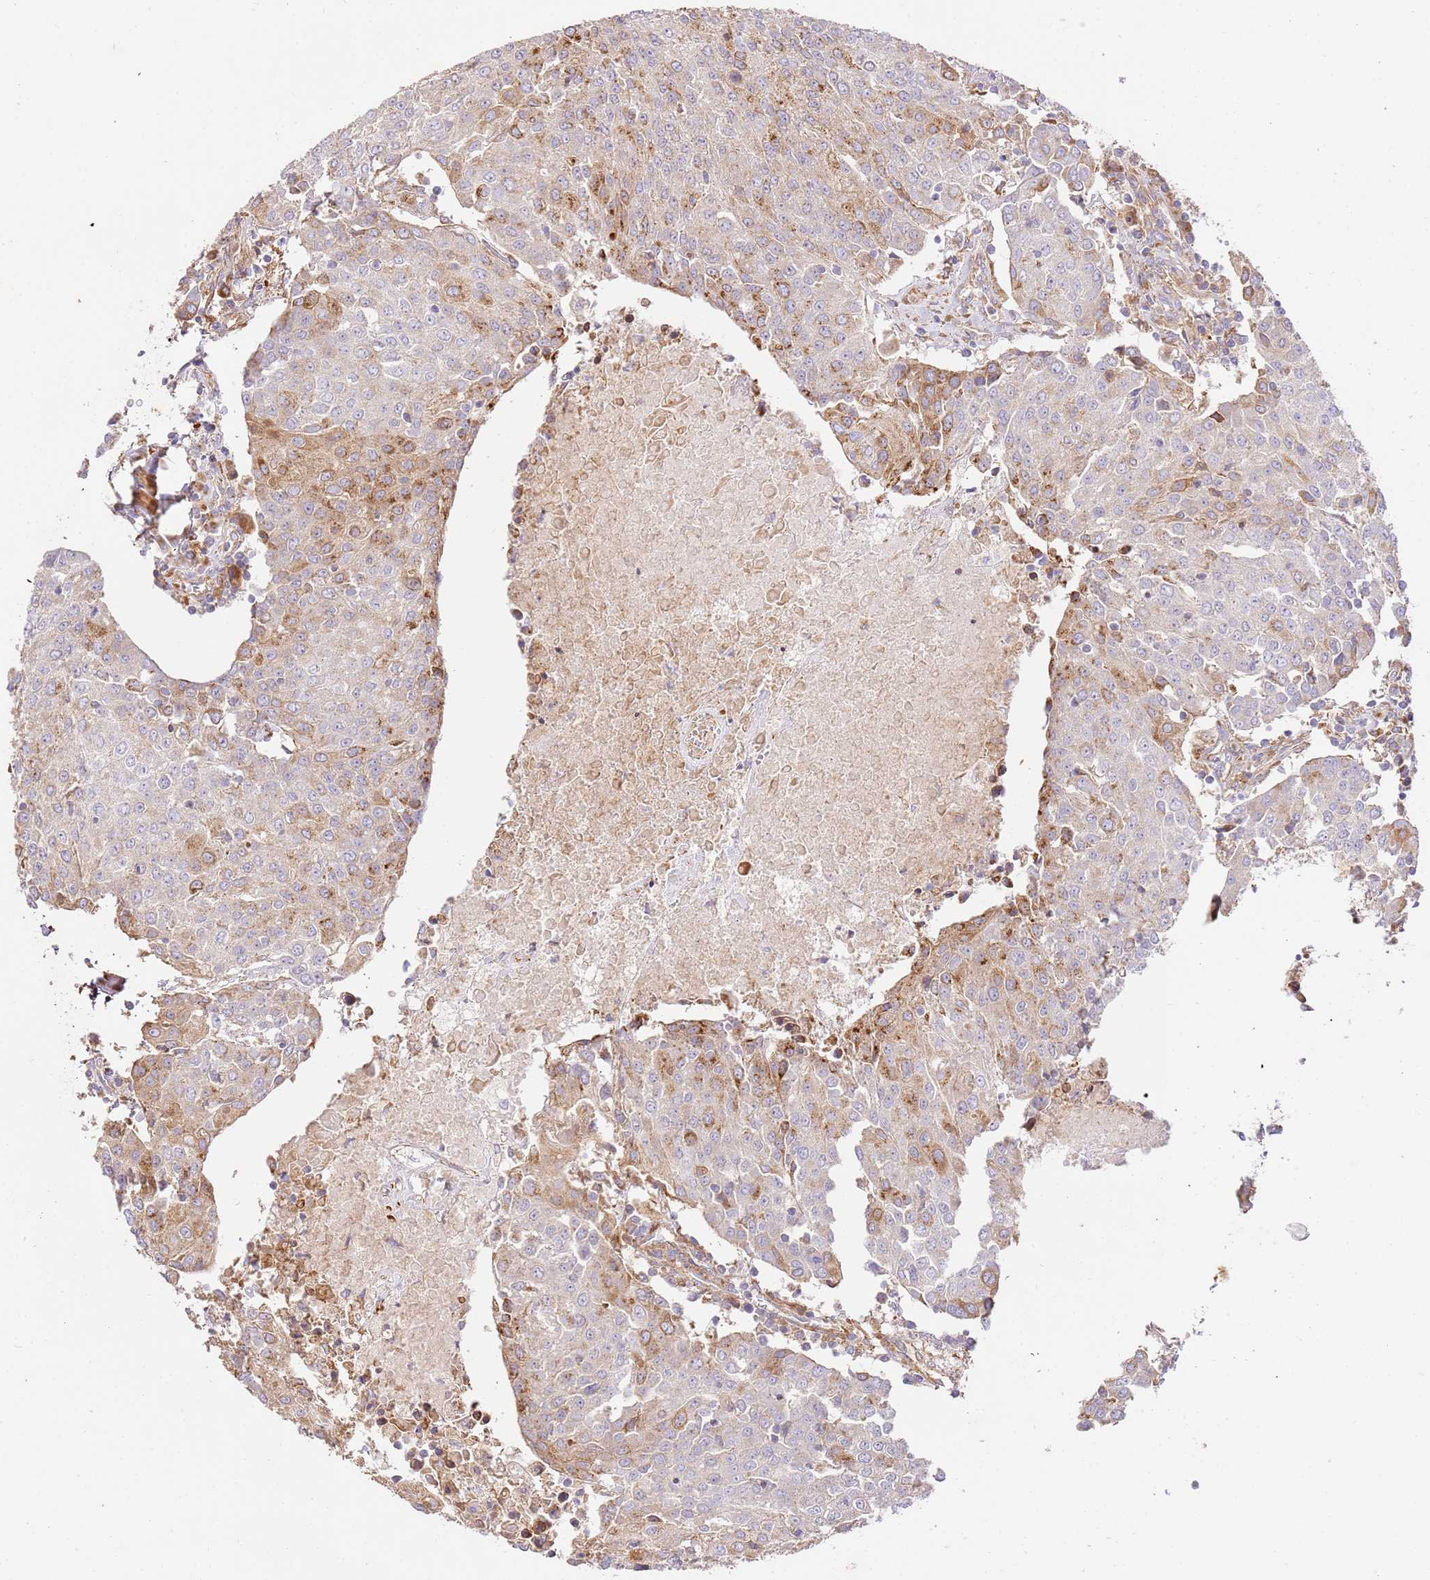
{"staining": {"intensity": "moderate", "quantity": "25%-75%", "location": "cytoplasmic/membranous"}, "tissue": "urothelial cancer", "cell_type": "Tumor cells", "image_type": "cancer", "snomed": [{"axis": "morphology", "description": "Urothelial carcinoma, High grade"}, {"axis": "topography", "description": "Urinary bladder"}], "caption": "About 25%-75% of tumor cells in high-grade urothelial carcinoma display moderate cytoplasmic/membranous protein positivity as visualized by brown immunohistochemical staining.", "gene": "ZBTB39", "patient": {"sex": "female", "age": 85}}